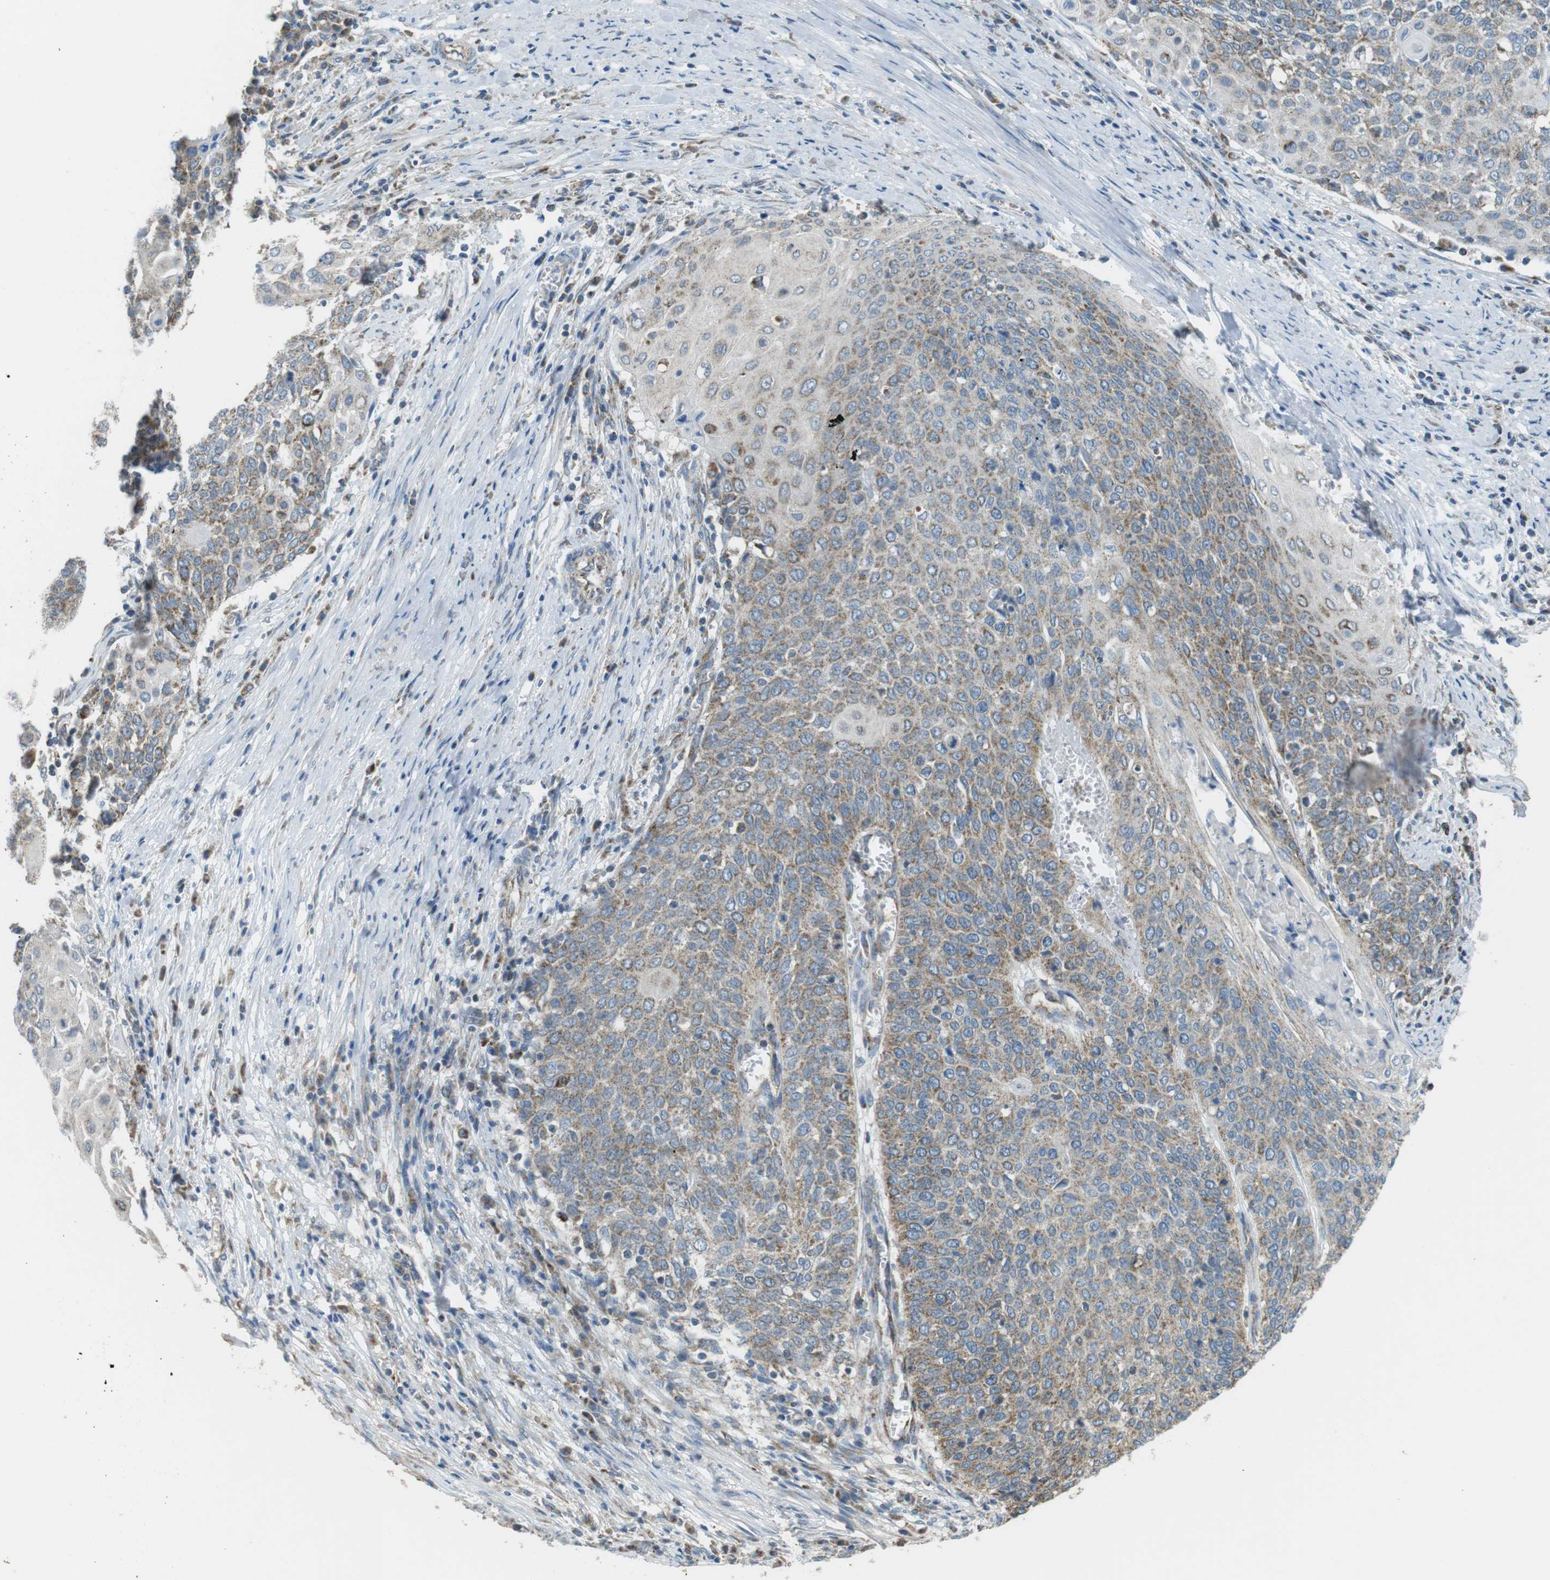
{"staining": {"intensity": "weak", "quantity": "25%-75%", "location": "cytoplasmic/membranous"}, "tissue": "cervical cancer", "cell_type": "Tumor cells", "image_type": "cancer", "snomed": [{"axis": "morphology", "description": "Squamous cell carcinoma, NOS"}, {"axis": "topography", "description": "Cervix"}], "caption": "Immunohistochemical staining of human squamous cell carcinoma (cervical) reveals weak cytoplasmic/membranous protein staining in approximately 25%-75% of tumor cells.", "gene": "BACE1", "patient": {"sex": "female", "age": 39}}